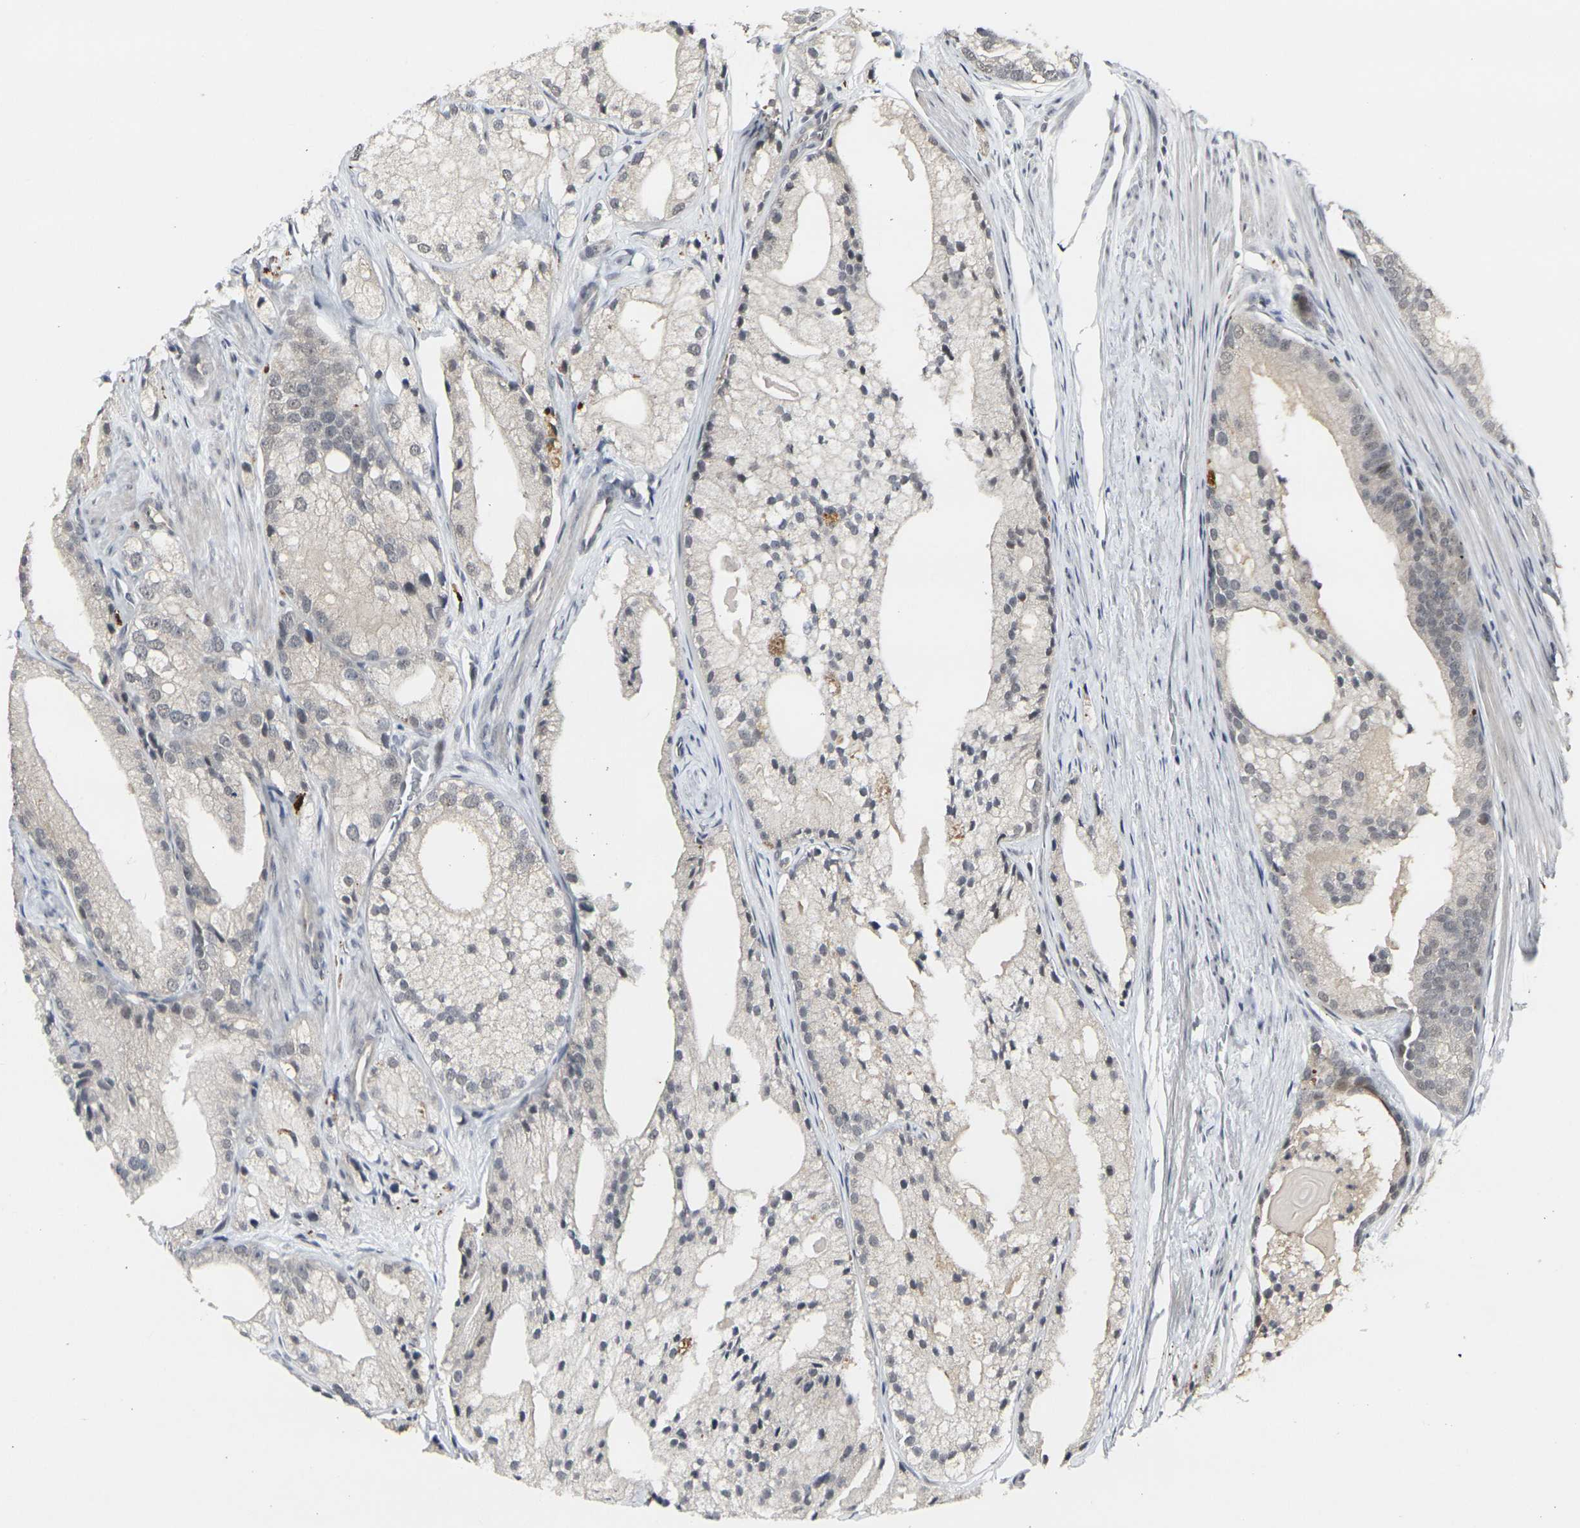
{"staining": {"intensity": "weak", "quantity": "<25%", "location": "cytoplasmic/membranous"}, "tissue": "prostate cancer", "cell_type": "Tumor cells", "image_type": "cancer", "snomed": [{"axis": "morphology", "description": "Adenocarcinoma, Low grade"}, {"axis": "topography", "description": "Prostate"}], "caption": "The histopathology image reveals no significant expression in tumor cells of prostate cancer (low-grade adenocarcinoma). (Stains: DAB (3,3'-diaminobenzidine) immunohistochemistry (IHC) with hematoxylin counter stain, Microscopy: brightfield microscopy at high magnification).", "gene": "GPR19", "patient": {"sex": "male", "age": 69}}